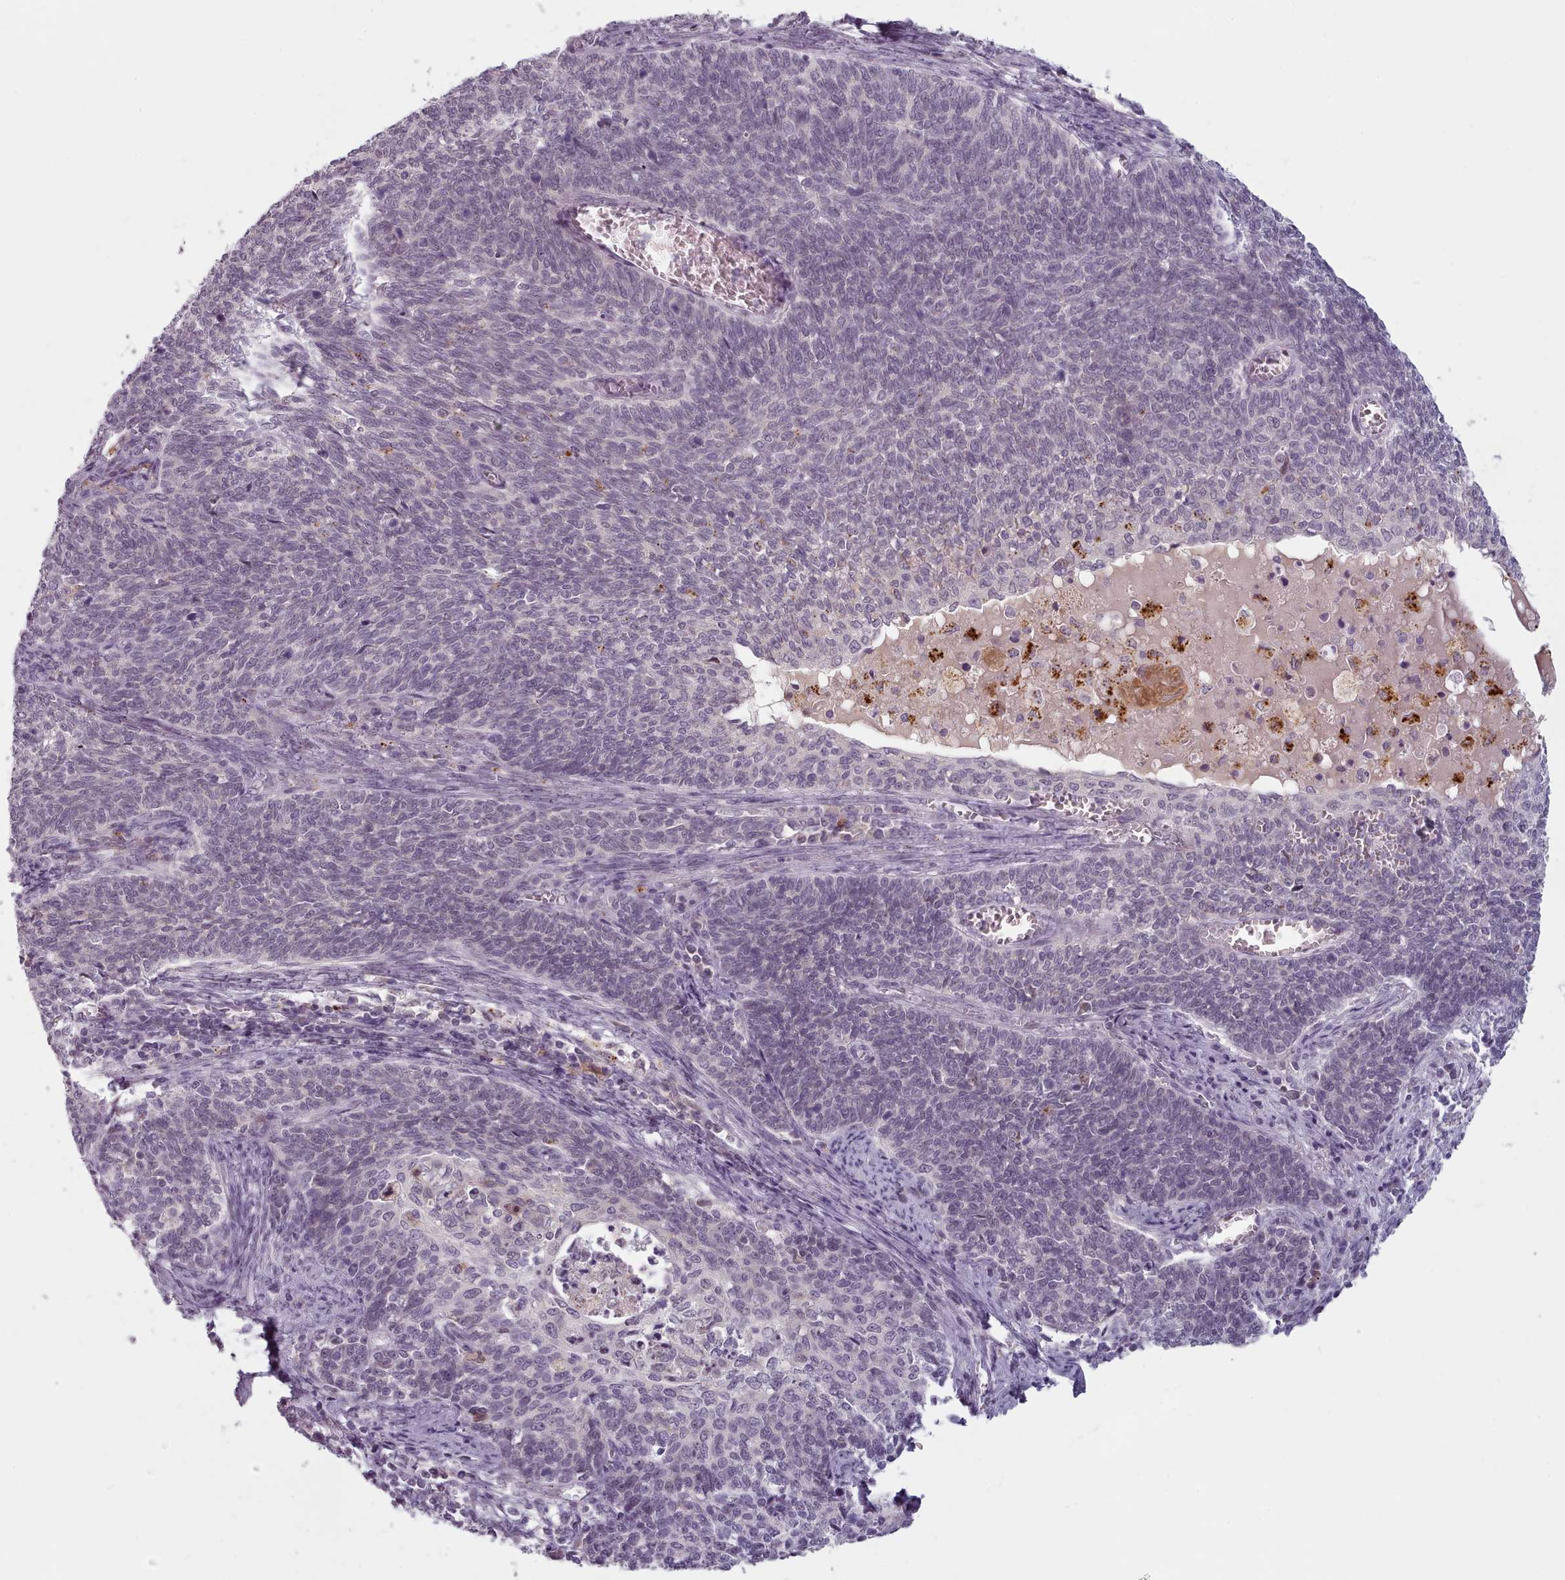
{"staining": {"intensity": "weak", "quantity": "<25%", "location": "nuclear"}, "tissue": "cervical cancer", "cell_type": "Tumor cells", "image_type": "cancer", "snomed": [{"axis": "morphology", "description": "Squamous cell carcinoma, NOS"}, {"axis": "topography", "description": "Cervix"}], "caption": "Image shows no protein positivity in tumor cells of squamous cell carcinoma (cervical) tissue.", "gene": "PBX4", "patient": {"sex": "female", "age": 39}}